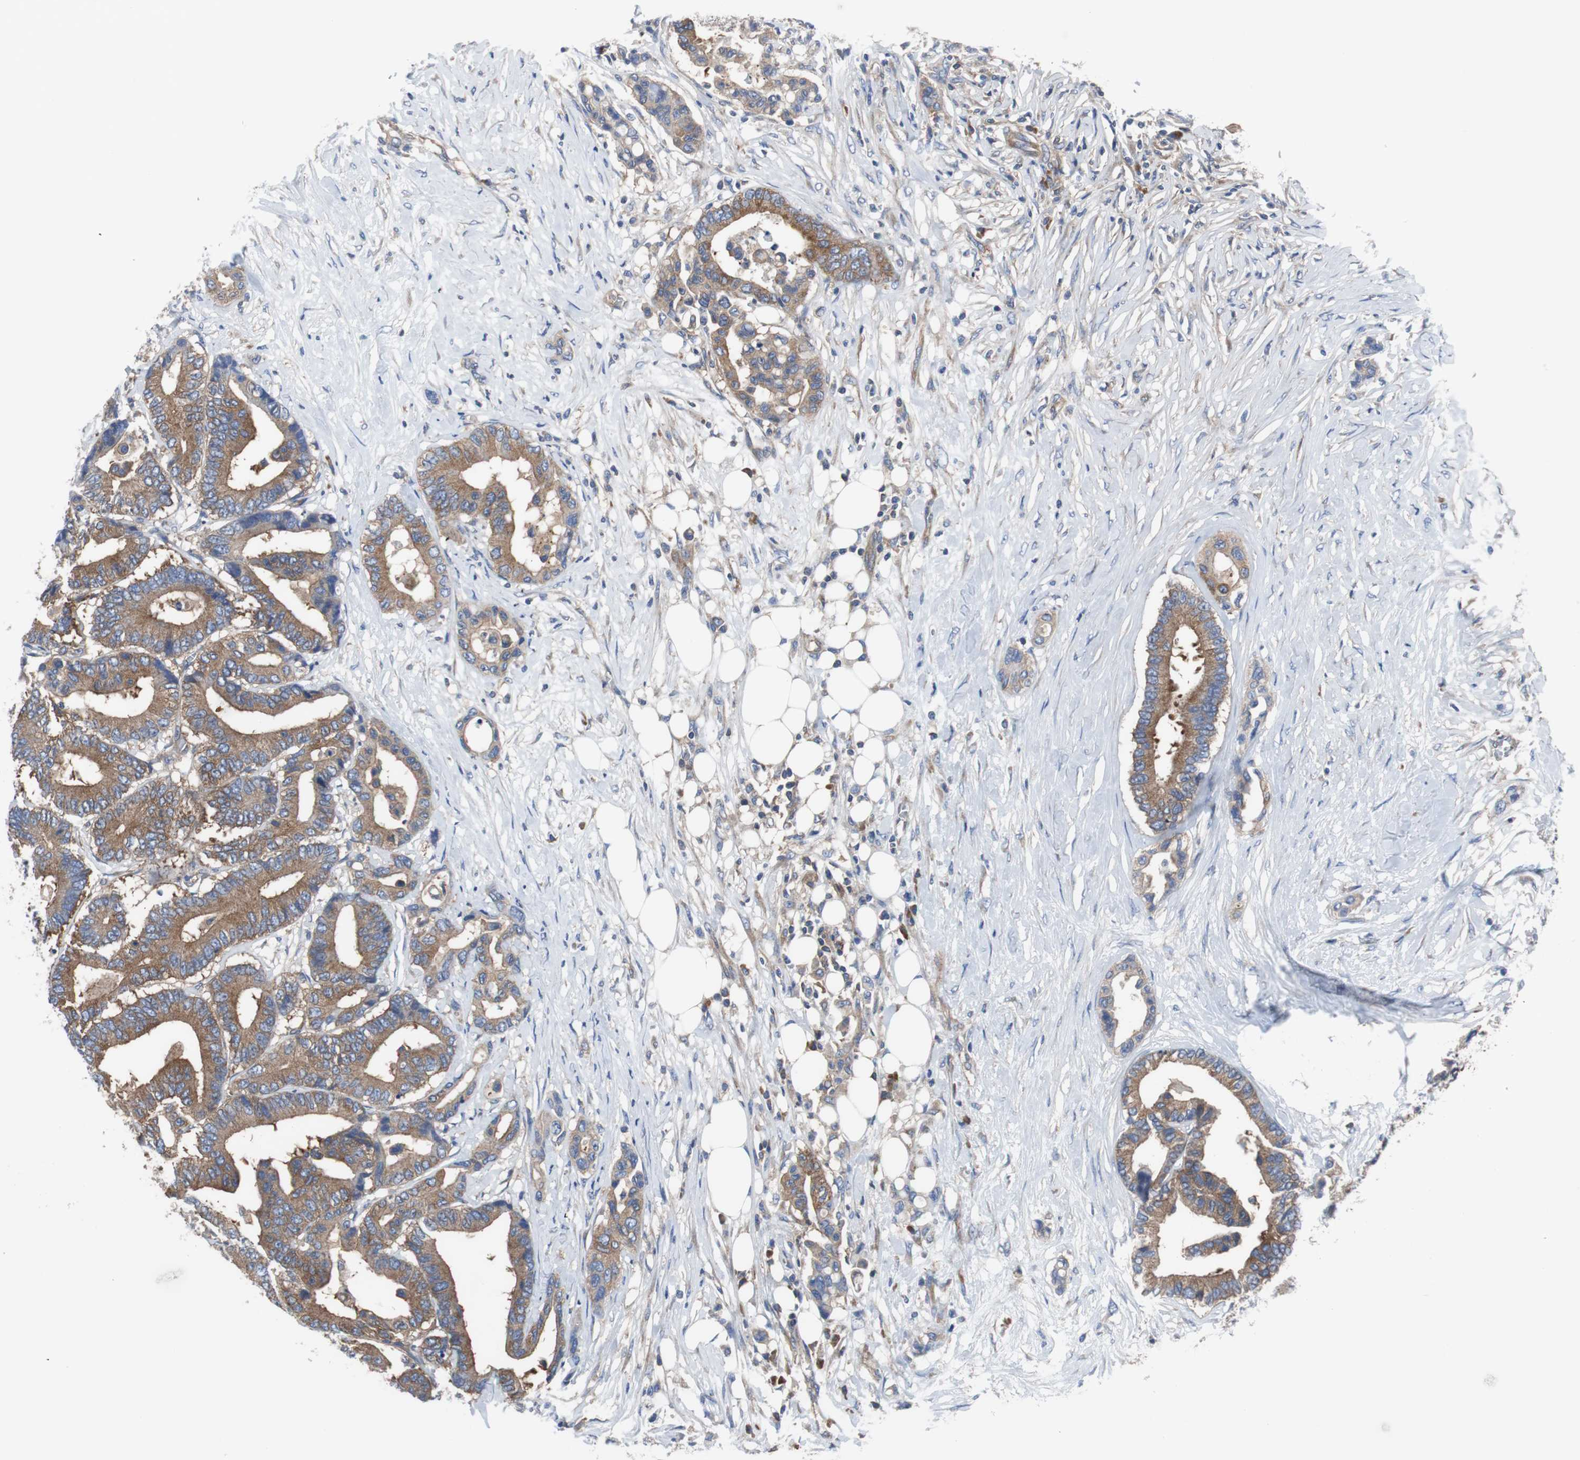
{"staining": {"intensity": "moderate", "quantity": ">75%", "location": "cytoplasmic/membranous"}, "tissue": "colorectal cancer", "cell_type": "Tumor cells", "image_type": "cancer", "snomed": [{"axis": "morphology", "description": "Normal tissue, NOS"}, {"axis": "morphology", "description": "Adenocarcinoma, NOS"}, {"axis": "topography", "description": "Colon"}], "caption": "Brown immunohistochemical staining in colorectal adenocarcinoma demonstrates moderate cytoplasmic/membranous staining in approximately >75% of tumor cells.", "gene": "BRAF", "patient": {"sex": "male", "age": 82}}